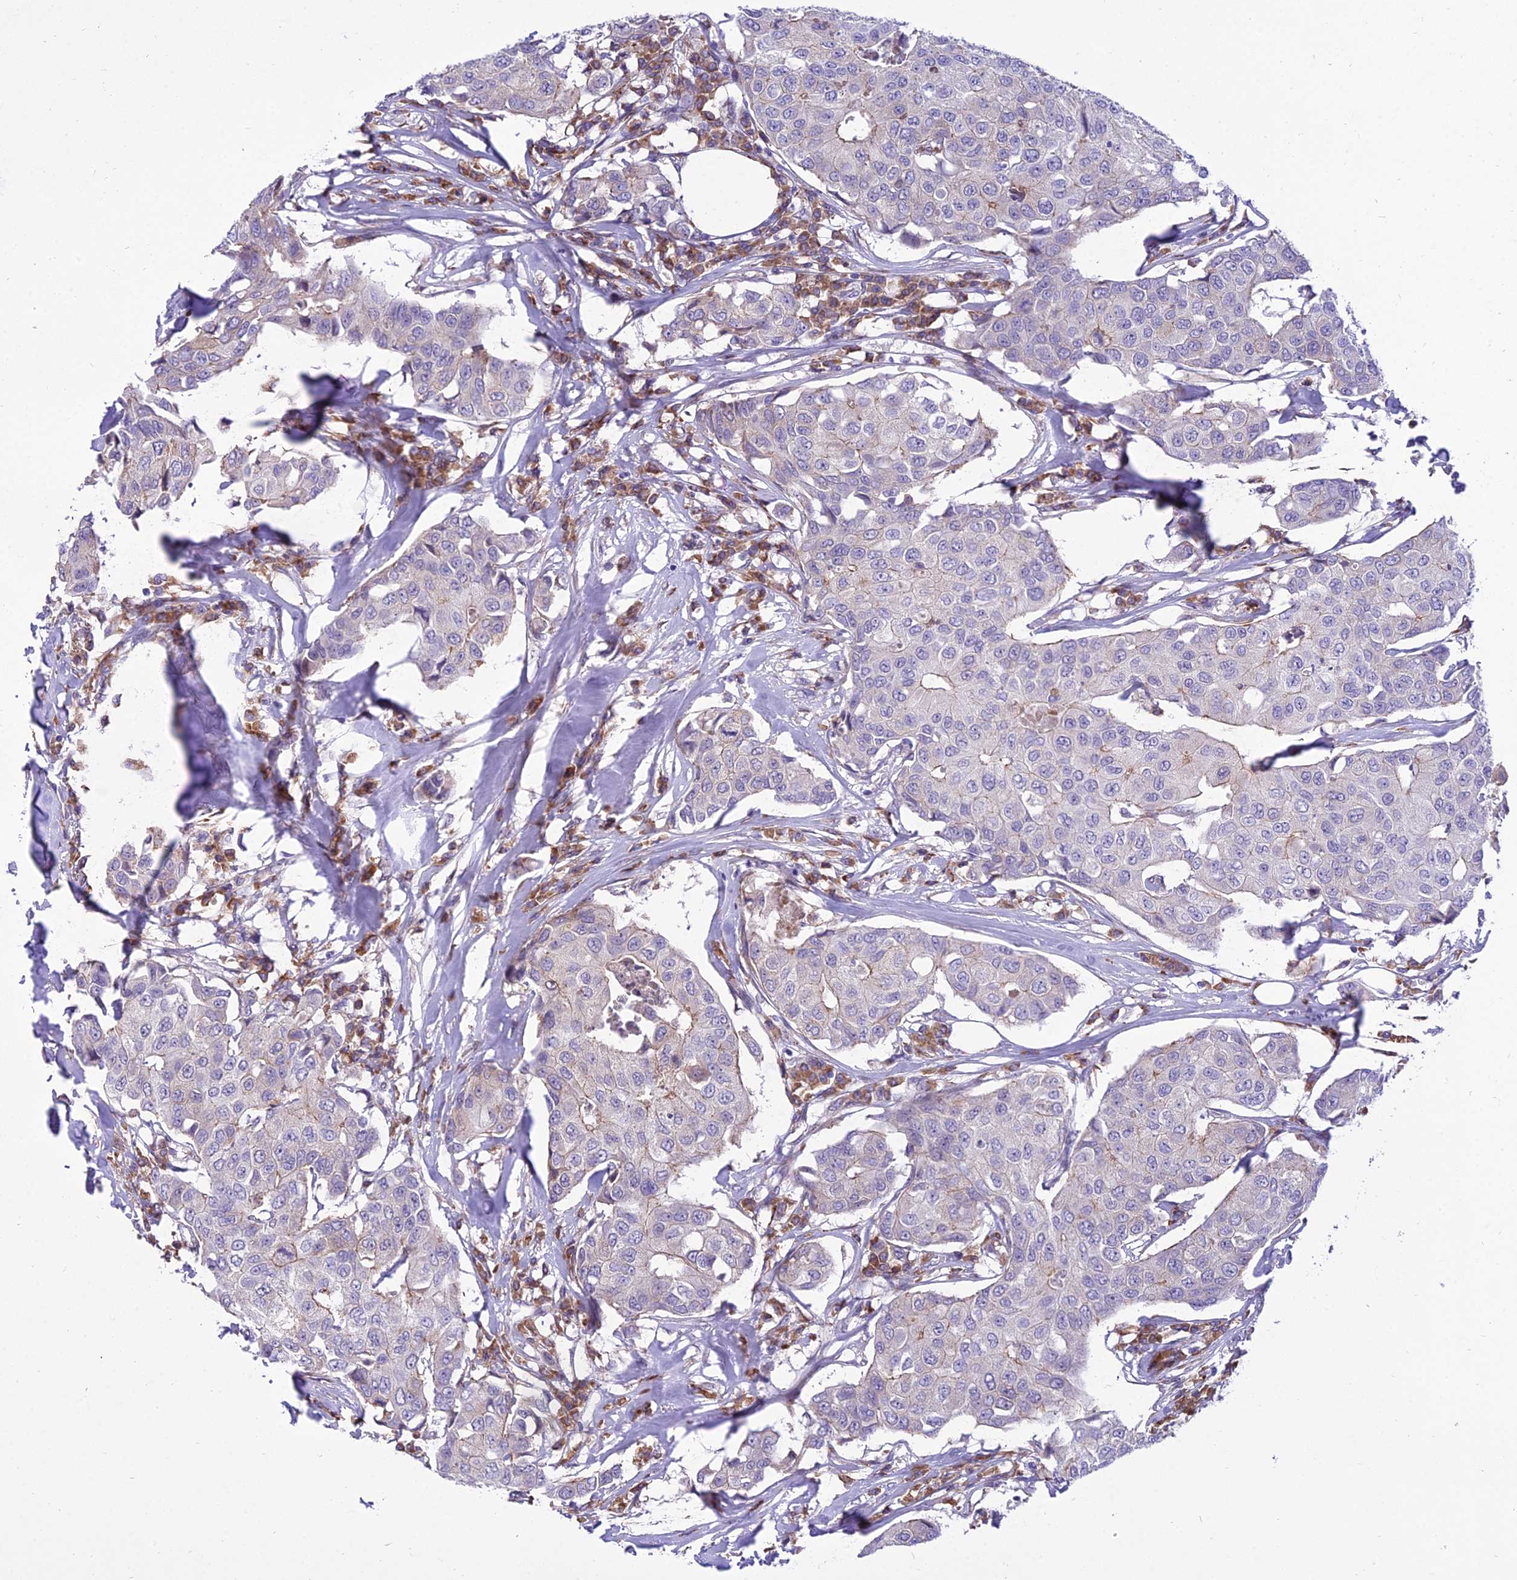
{"staining": {"intensity": "negative", "quantity": "none", "location": "none"}, "tissue": "breast cancer", "cell_type": "Tumor cells", "image_type": "cancer", "snomed": [{"axis": "morphology", "description": "Duct carcinoma"}, {"axis": "topography", "description": "Breast"}], "caption": "This is a histopathology image of IHC staining of intraductal carcinoma (breast), which shows no expression in tumor cells.", "gene": "NEURL2", "patient": {"sex": "female", "age": 80}}